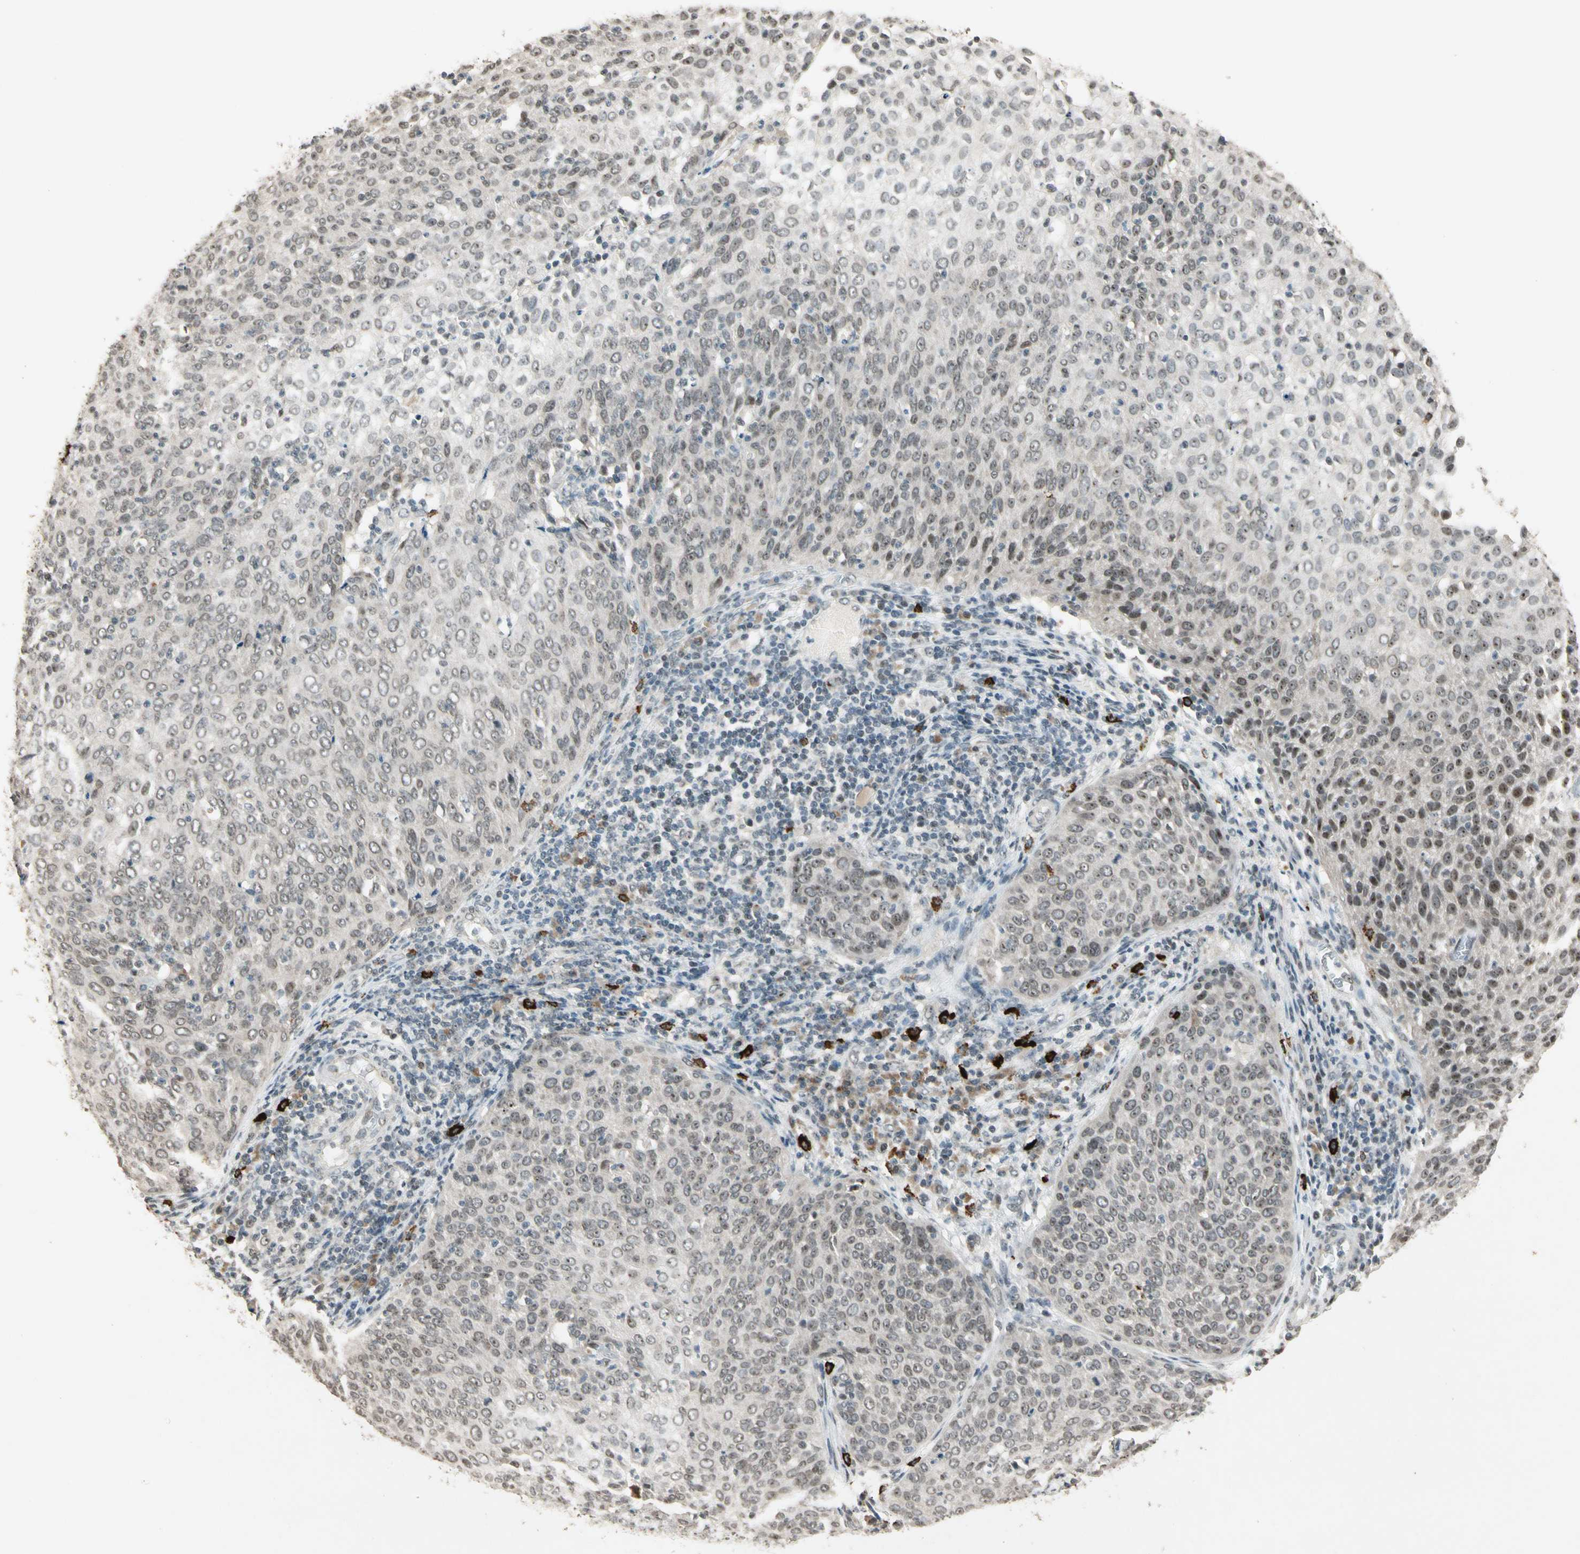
{"staining": {"intensity": "moderate", "quantity": ">75%", "location": "nuclear"}, "tissue": "cervical cancer", "cell_type": "Tumor cells", "image_type": "cancer", "snomed": [{"axis": "morphology", "description": "Squamous cell carcinoma, NOS"}, {"axis": "topography", "description": "Cervix"}], "caption": "This is a histology image of immunohistochemistry staining of cervical squamous cell carcinoma, which shows moderate staining in the nuclear of tumor cells.", "gene": "ETV4", "patient": {"sex": "female", "age": 38}}